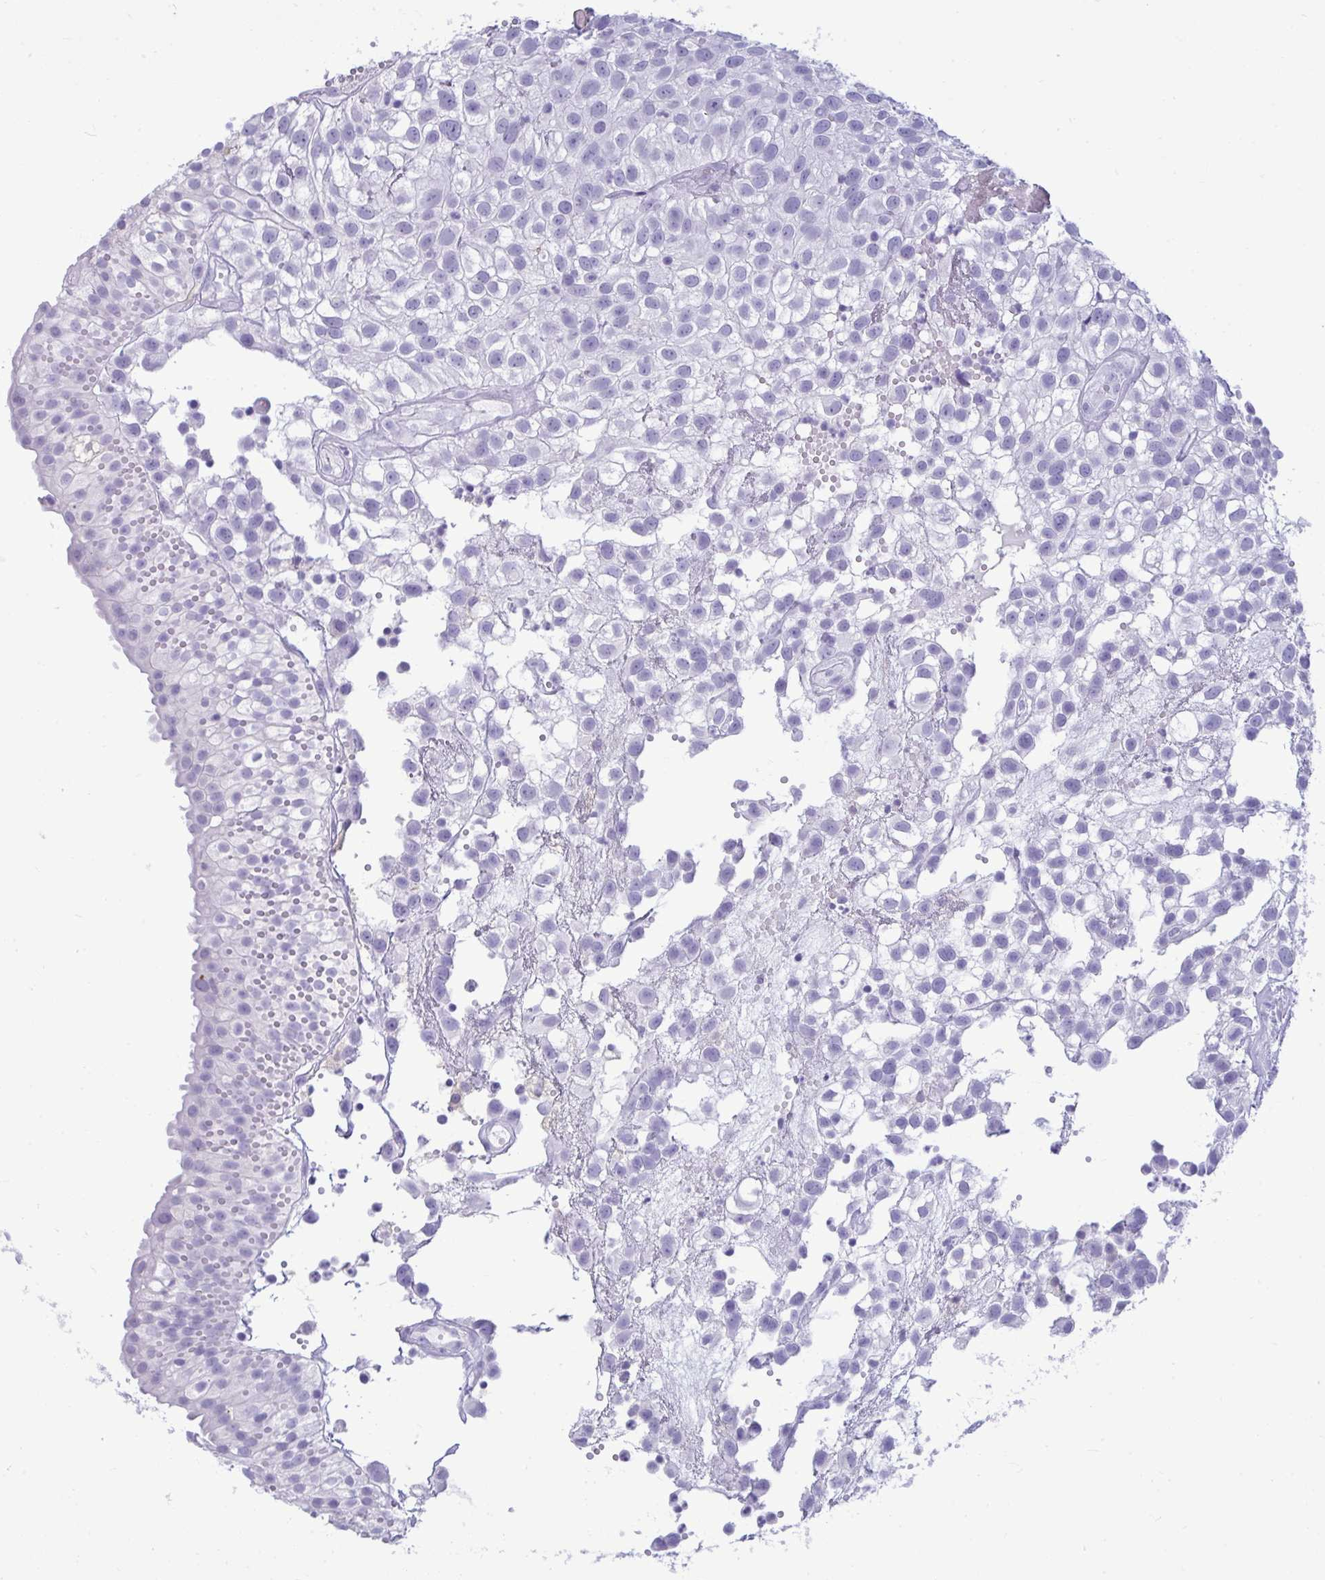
{"staining": {"intensity": "negative", "quantity": "none", "location": "none"}, "tissue": "urothelial cancer", "cell_type": "Tumor cells", "image_type": "cancer", "snomed": [{"axis": "morphology", "description": "Urothelial carcinoma, High grade"}, {"axis": "topography", "description": "Urinary bladder"}], "caption": "The histopathology image reveals no staining of tumor cells in urothelial cancer.", "gene": "ANKRD60", "patient": {"sex": "male", "age": 56}}